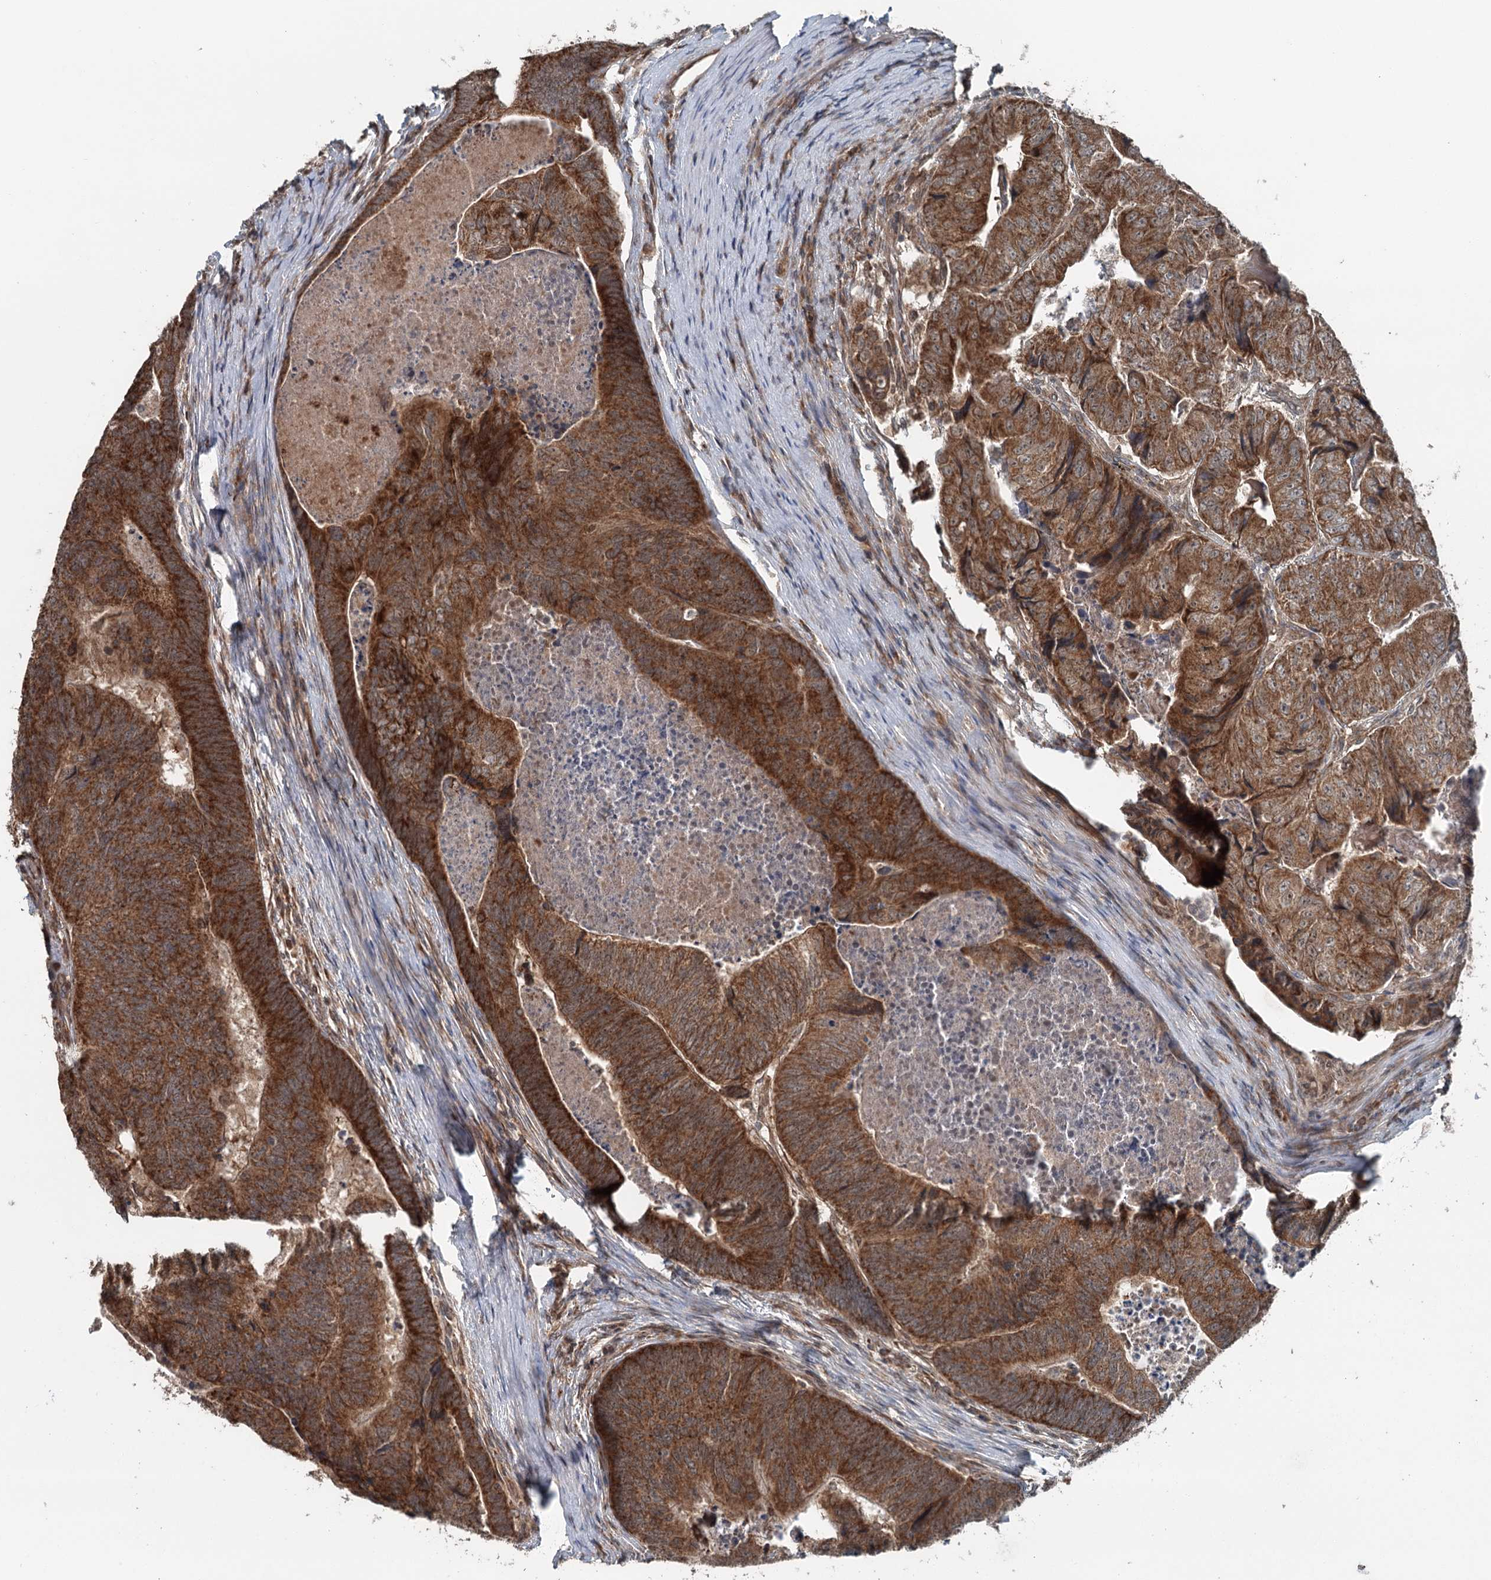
{"staining": {"intensity": "strong", "quantity": ">75%", "location": "cytoplasmic/membranous"}, "tissue": "colorectal cancer", "cell_type": "Tumor cells", "image_type": "cancer", "snomed": [{"axis": "morphology", "description": "Adenocarcinoma, NOS"}, {"axis": "topography", "description": "Colon"}], "caption": "Immunohistochemical staining of colorectal cancer (adenocarcinoma) exhibits high levels of strong cytoplasmic/membranous staining in approximately >75% of tumor cells.", "gene": "WAPL", "patient": {"sex": "female", "age": 67}}